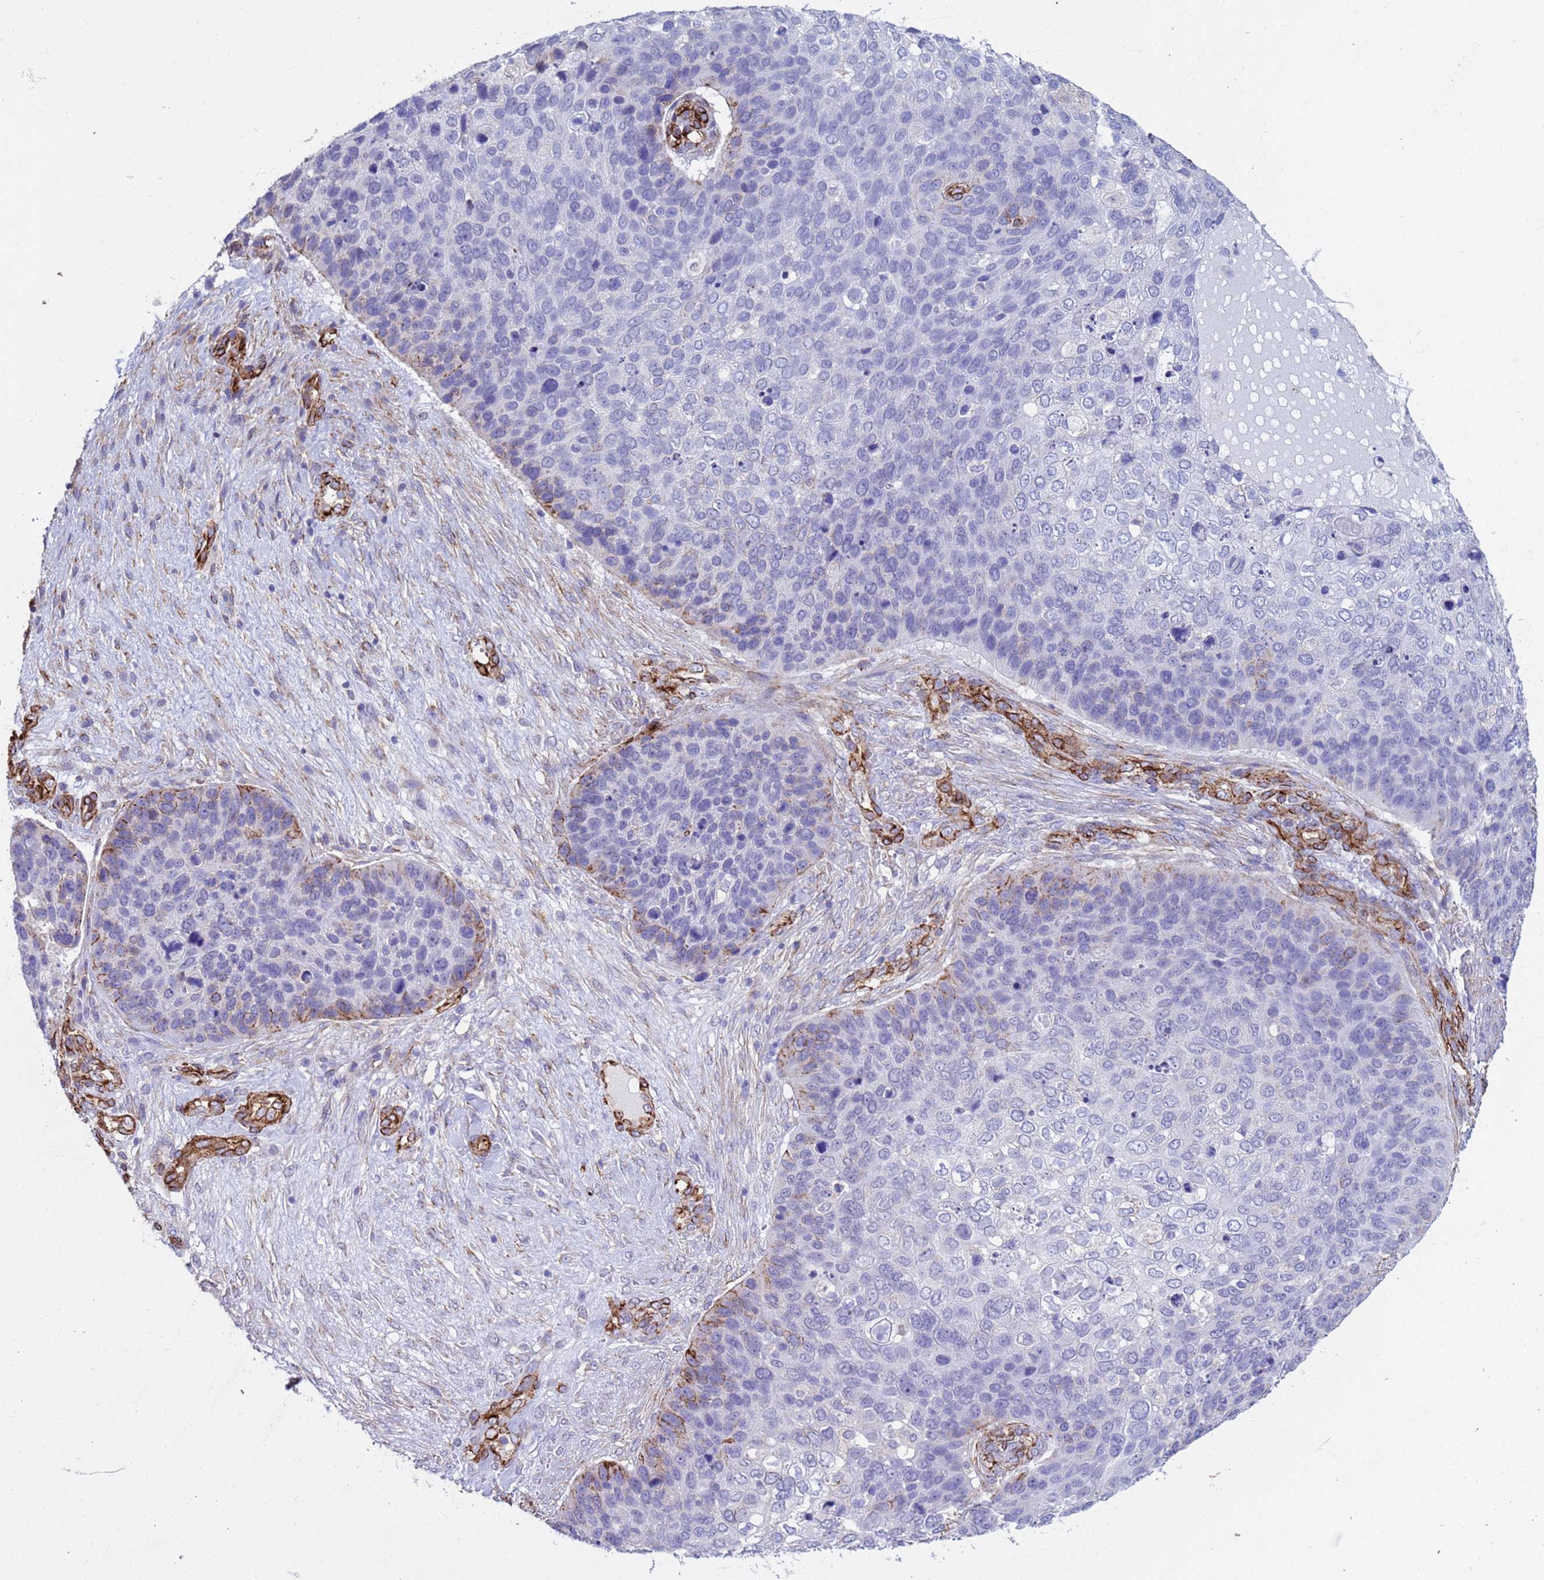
{"staining": {"intensity": "moderate", "quantity": "<25%", "location": "cytoplasmic/membranous"}, "tissue": "skin cancer", "cell_type": "Tumor cells", "image_type": "cancer", "snomed": [{"axis": "morphology", "description": "Basal cell carcinoma"}, {"axis": "topography", "description": "Skin"}], "caption": "Moderate cytoplasmic/membranous protein positivity is appreciated in about <25% of tumor cells in skin cancer (basal cell carcinoma). The staining was performed using DAB (3,3'-diaminobenzidine), with brown indicating positive protein expression. Nuclei are stained blue with hematoxylin.", "gene": "GASK1A", "patient": {"sex": "female", "age": 74}}